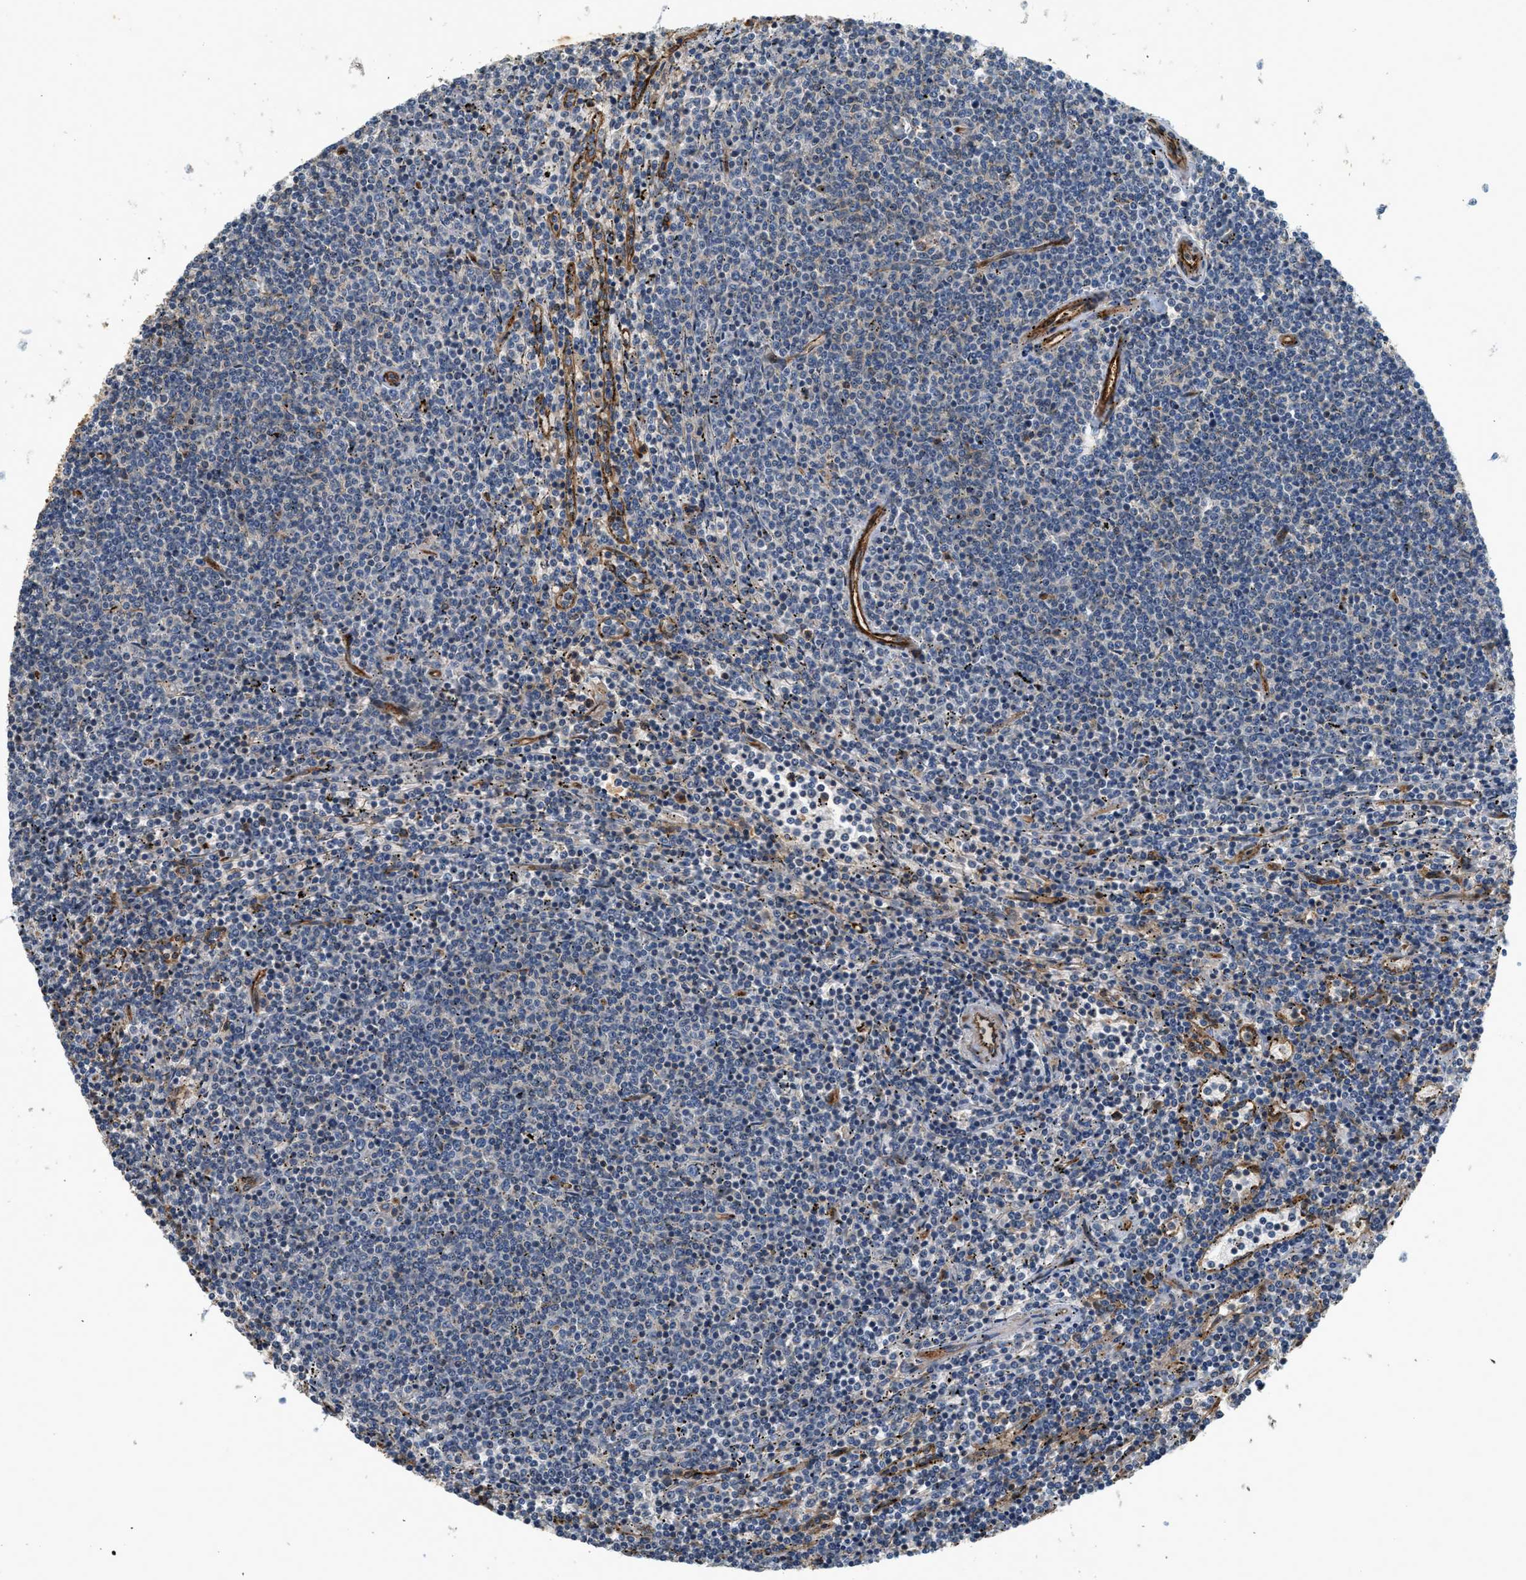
{"staining": {"intensity": "negative", "quantity": "none", "location": "none"}, "tissue": "lymphoma", "cell_type": "Tumor cells", "image_type": "cancer", "snomed": [{"axis": "morphology", "description": "Malignant lymphoma, non-Hodgkin's type, Low grade"}, {"axis": "topography", "description": "Spleen"}], "caption": "High power microscopy histopathology image of an immunohistochemistry (IHC) micrograph of low-grade malignant lymphoma, non-Hodgkin's type, revealing no significant staining in tumor cells.", "gene": "HIP1", "patient": {"sex": "female", "age": 50}}